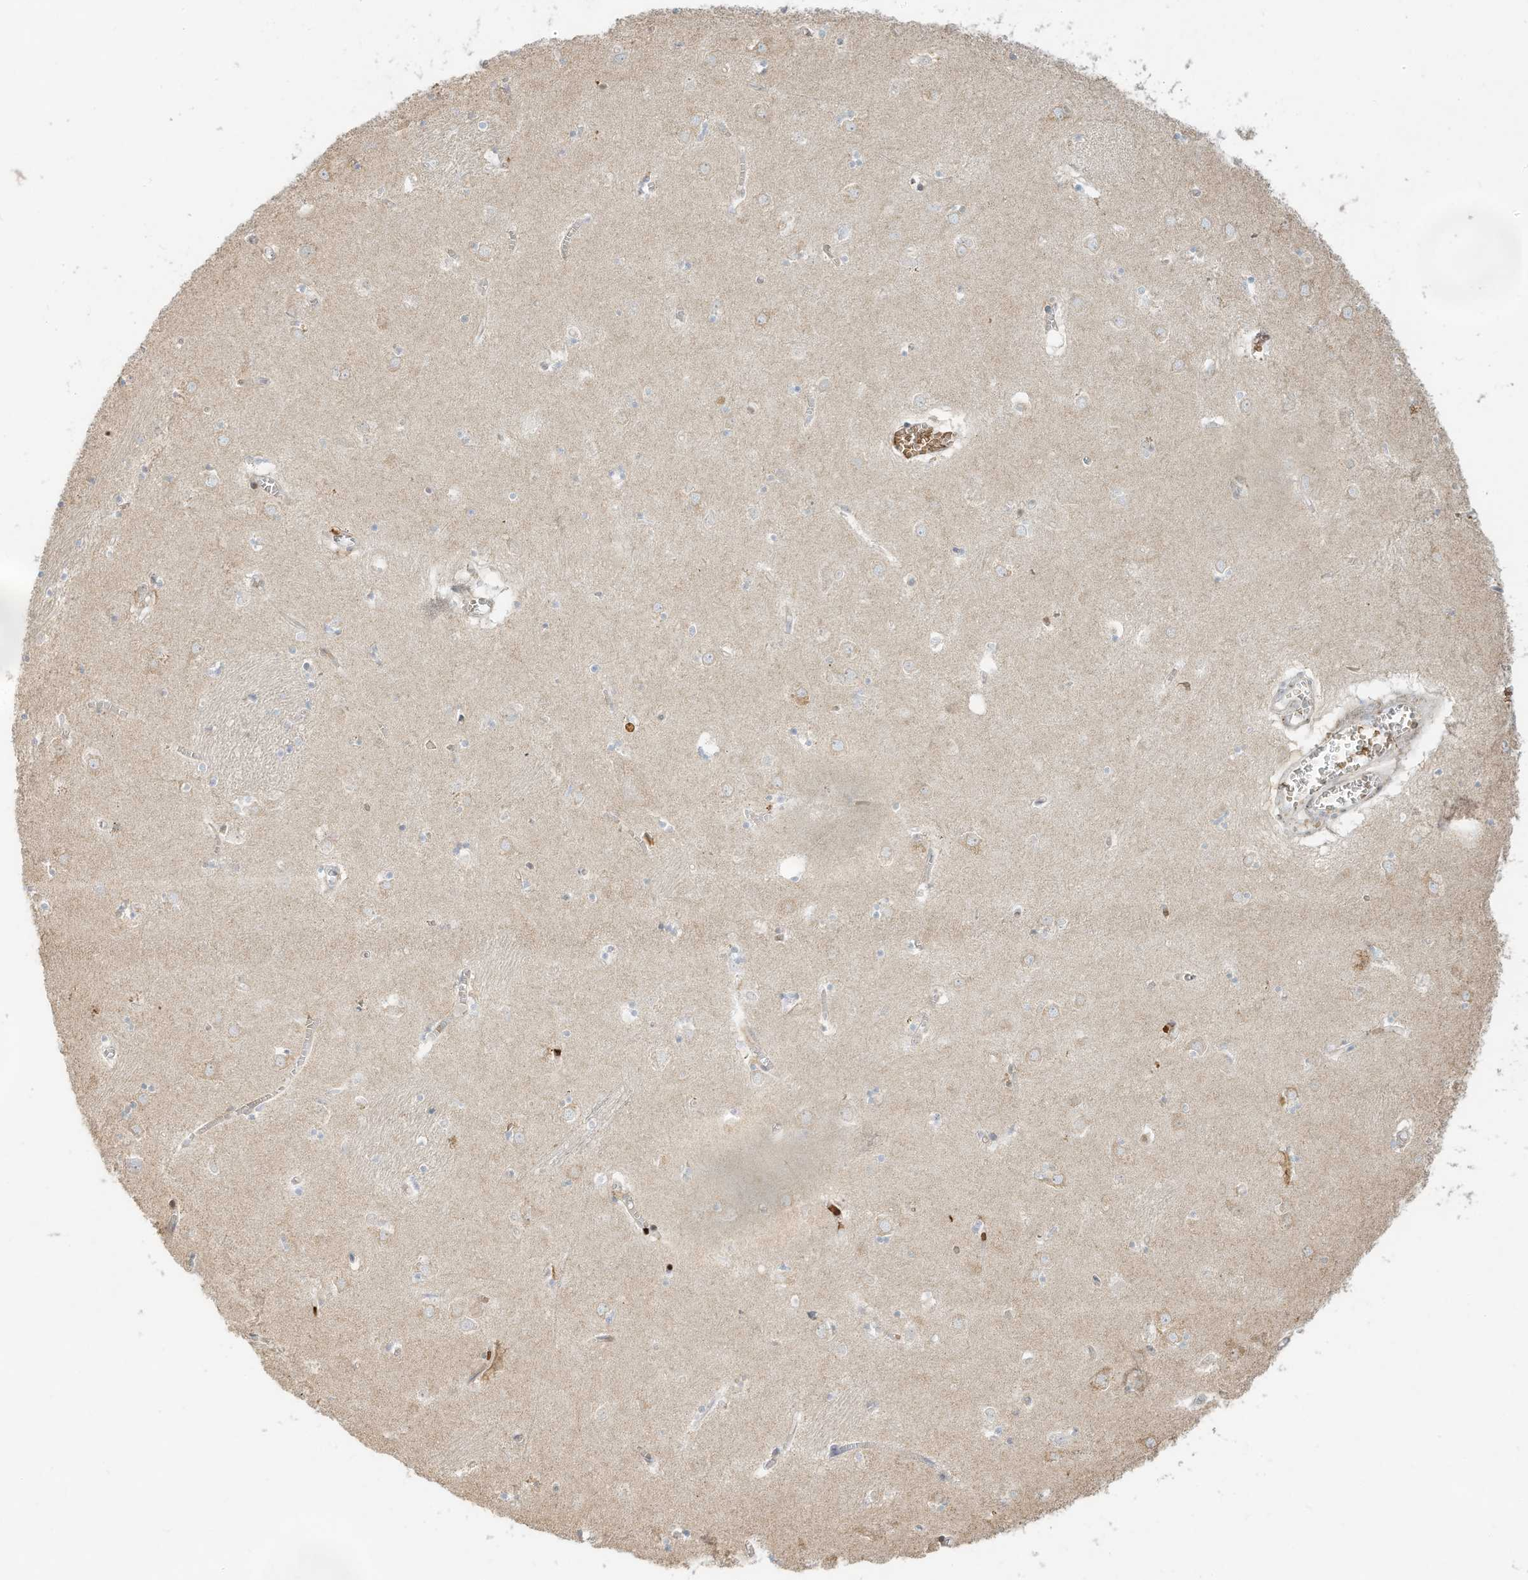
{"staining": {"intensity": "negative", "quantity": "none", "location": "none"}, "tissue": "caudate", "cell_type": "Glial cells", "image_type": "normal", "snomed": [{"axis": "morphology", "description": "Normal tissue, NOS"}, {"axis": "topography", "description": "Lateral ventricle wall"}], "caption": "Caudate stained for a protein using IHC shows no staining glial cells.", "gene": "OFD1", "patient": {"sex": "male", "age": 70}}